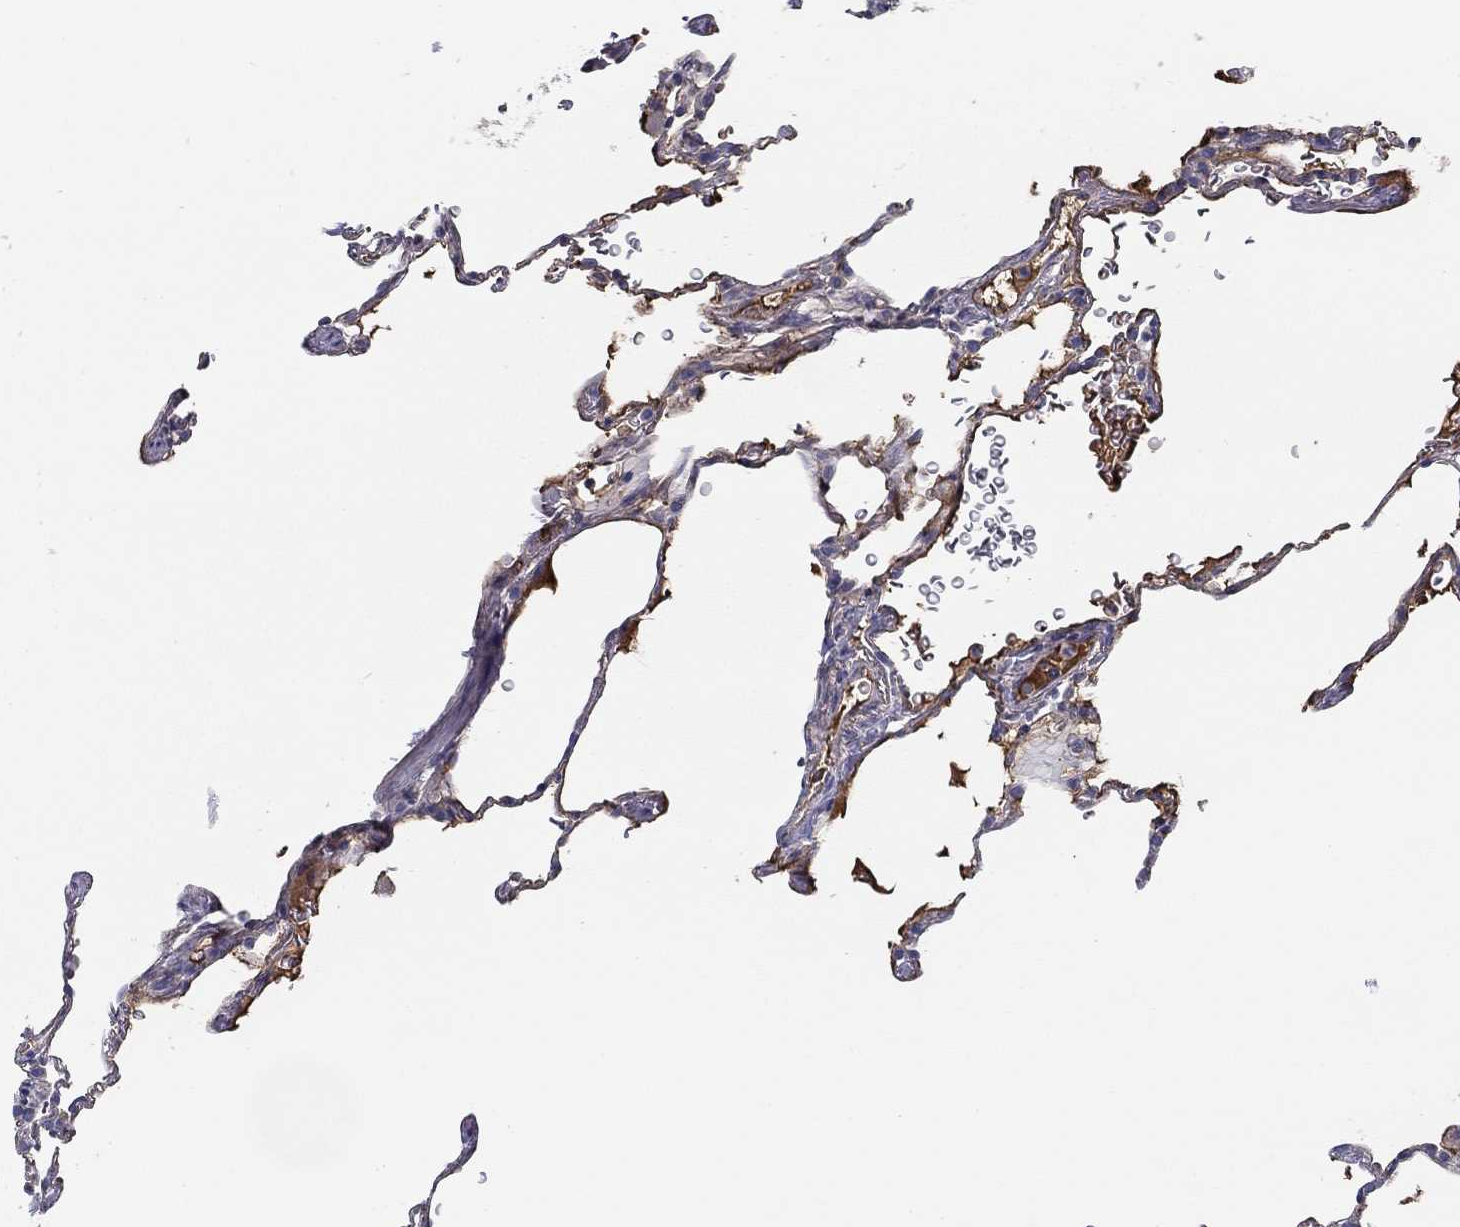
{"staining": {"intensity": "negative", "quantity": "none", "location": "none"}, "tissue": "lung", "cell_type": "Alveolar cells", "image_type": "normal", "snomed": [{"axis": "morphology", "description": "Normal tissue, NOS"}, {"axis": "morphology", "description": "Adenocarcinoma, metastatic, NOS"}, {"axis": "topography", "description": "Lung"}], "caption": "Immunohistochemistry photomicrograph of benign lung: human lung stained with DAB (3,3'-diaminobenzidine) demonstrates no significant protein positivity in alveolar cells.", "gene": "CPLX4", "patient": {"sex": "male", "age": 45}}